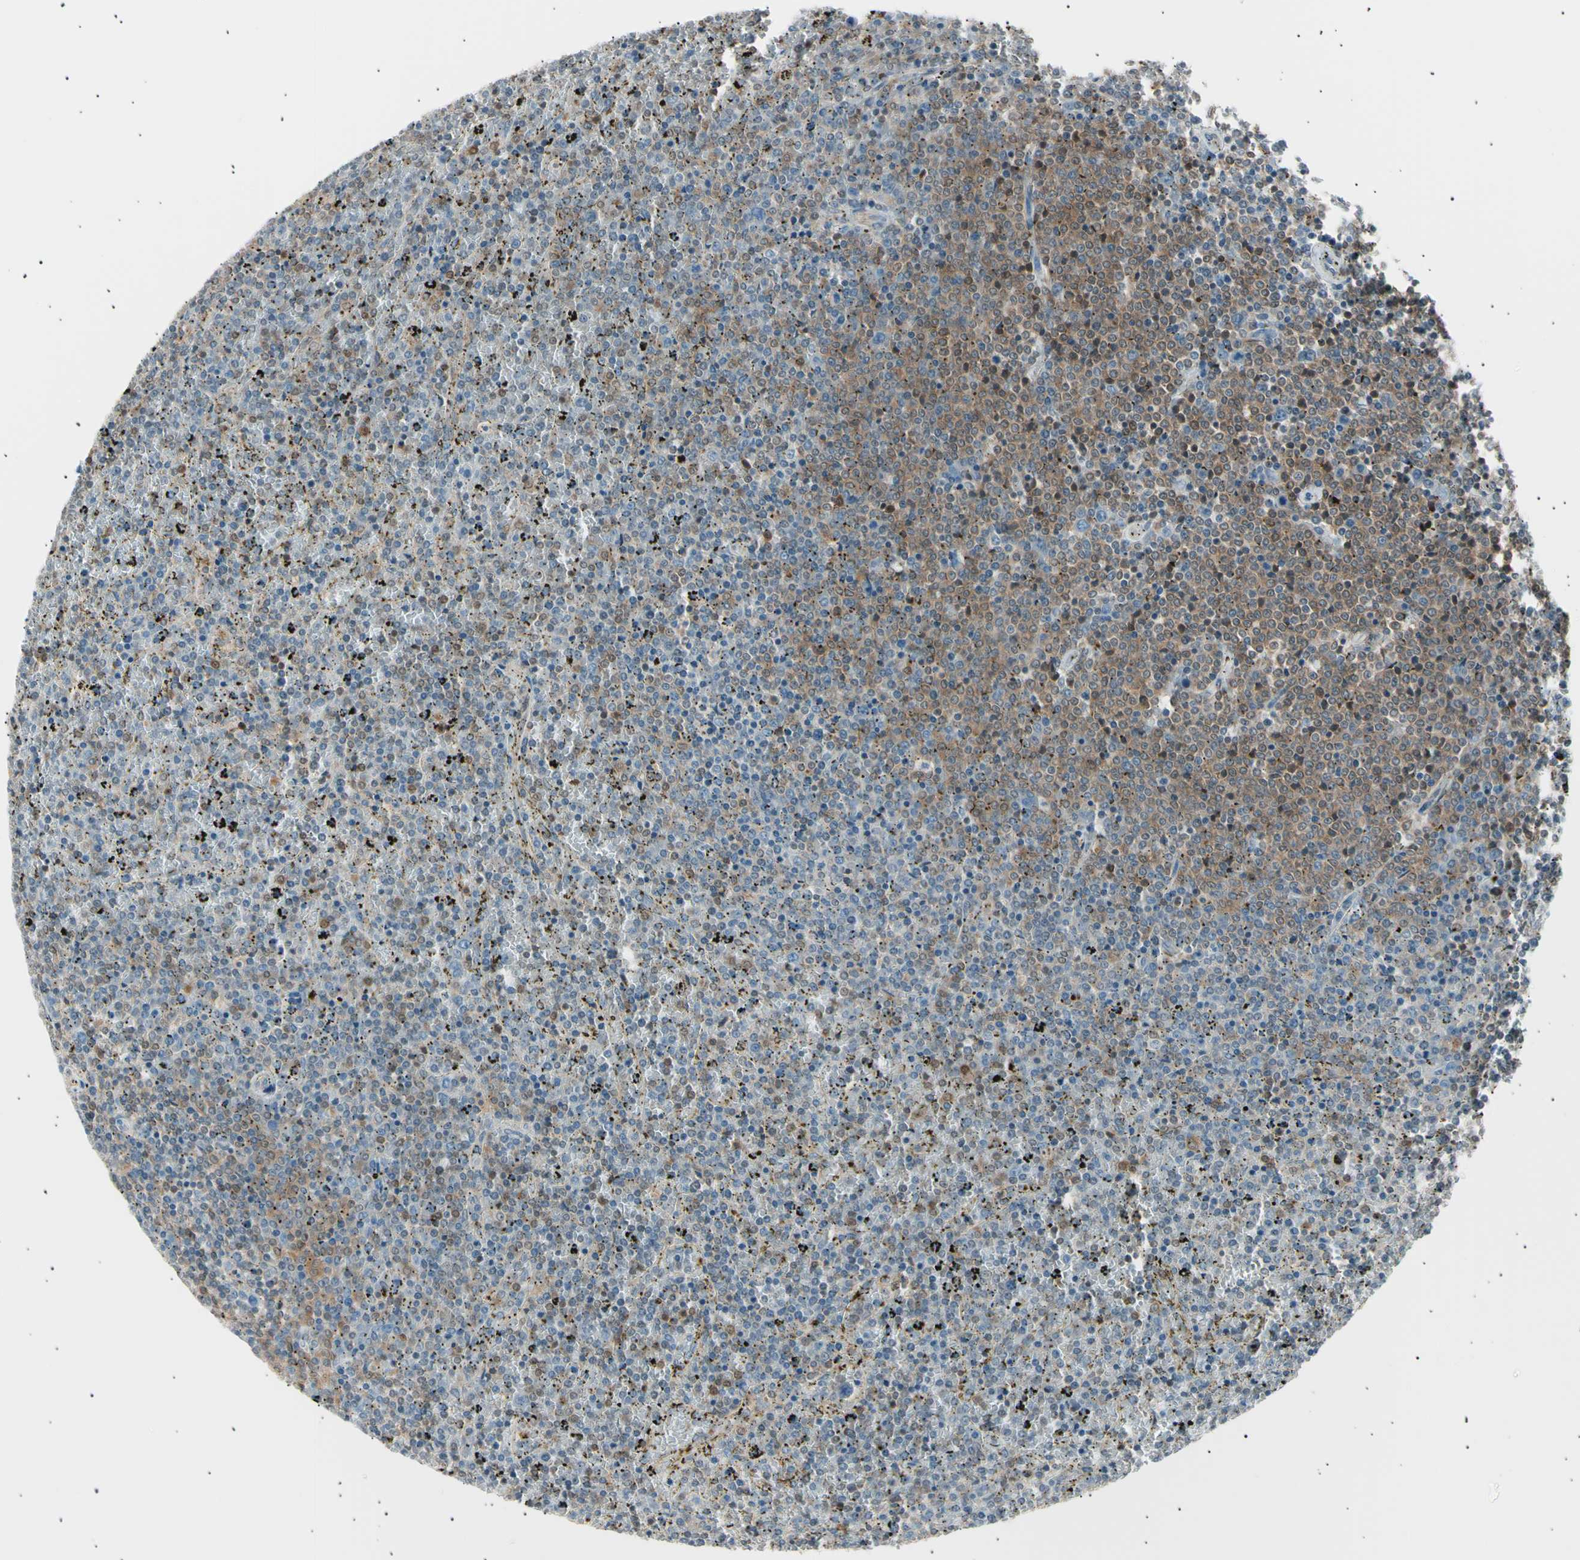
{"staining": {"intensity": "moderate", "quantity": "<25%", "location": "cytoplasmic/membranous"}, "tissue": "lymphoma", "cell_type": "Tumor cells", "image_type": "cancer", "snomed": [{"axis": "morphology", "description": "Malignant lymphoma, non-Hodgkin's type, Low grade"}, {"axis": "topography", "description": "Spleen"}], "caption": "IHC of lymphoma shows low levels of moderate cytoplasmic/membranous expression in about <25% of tumor cells. (Brightfield microscopy of DAB IHC at high magnification).", "gene": "LHPP", "patient": {"sex": "female", "age": 77}}